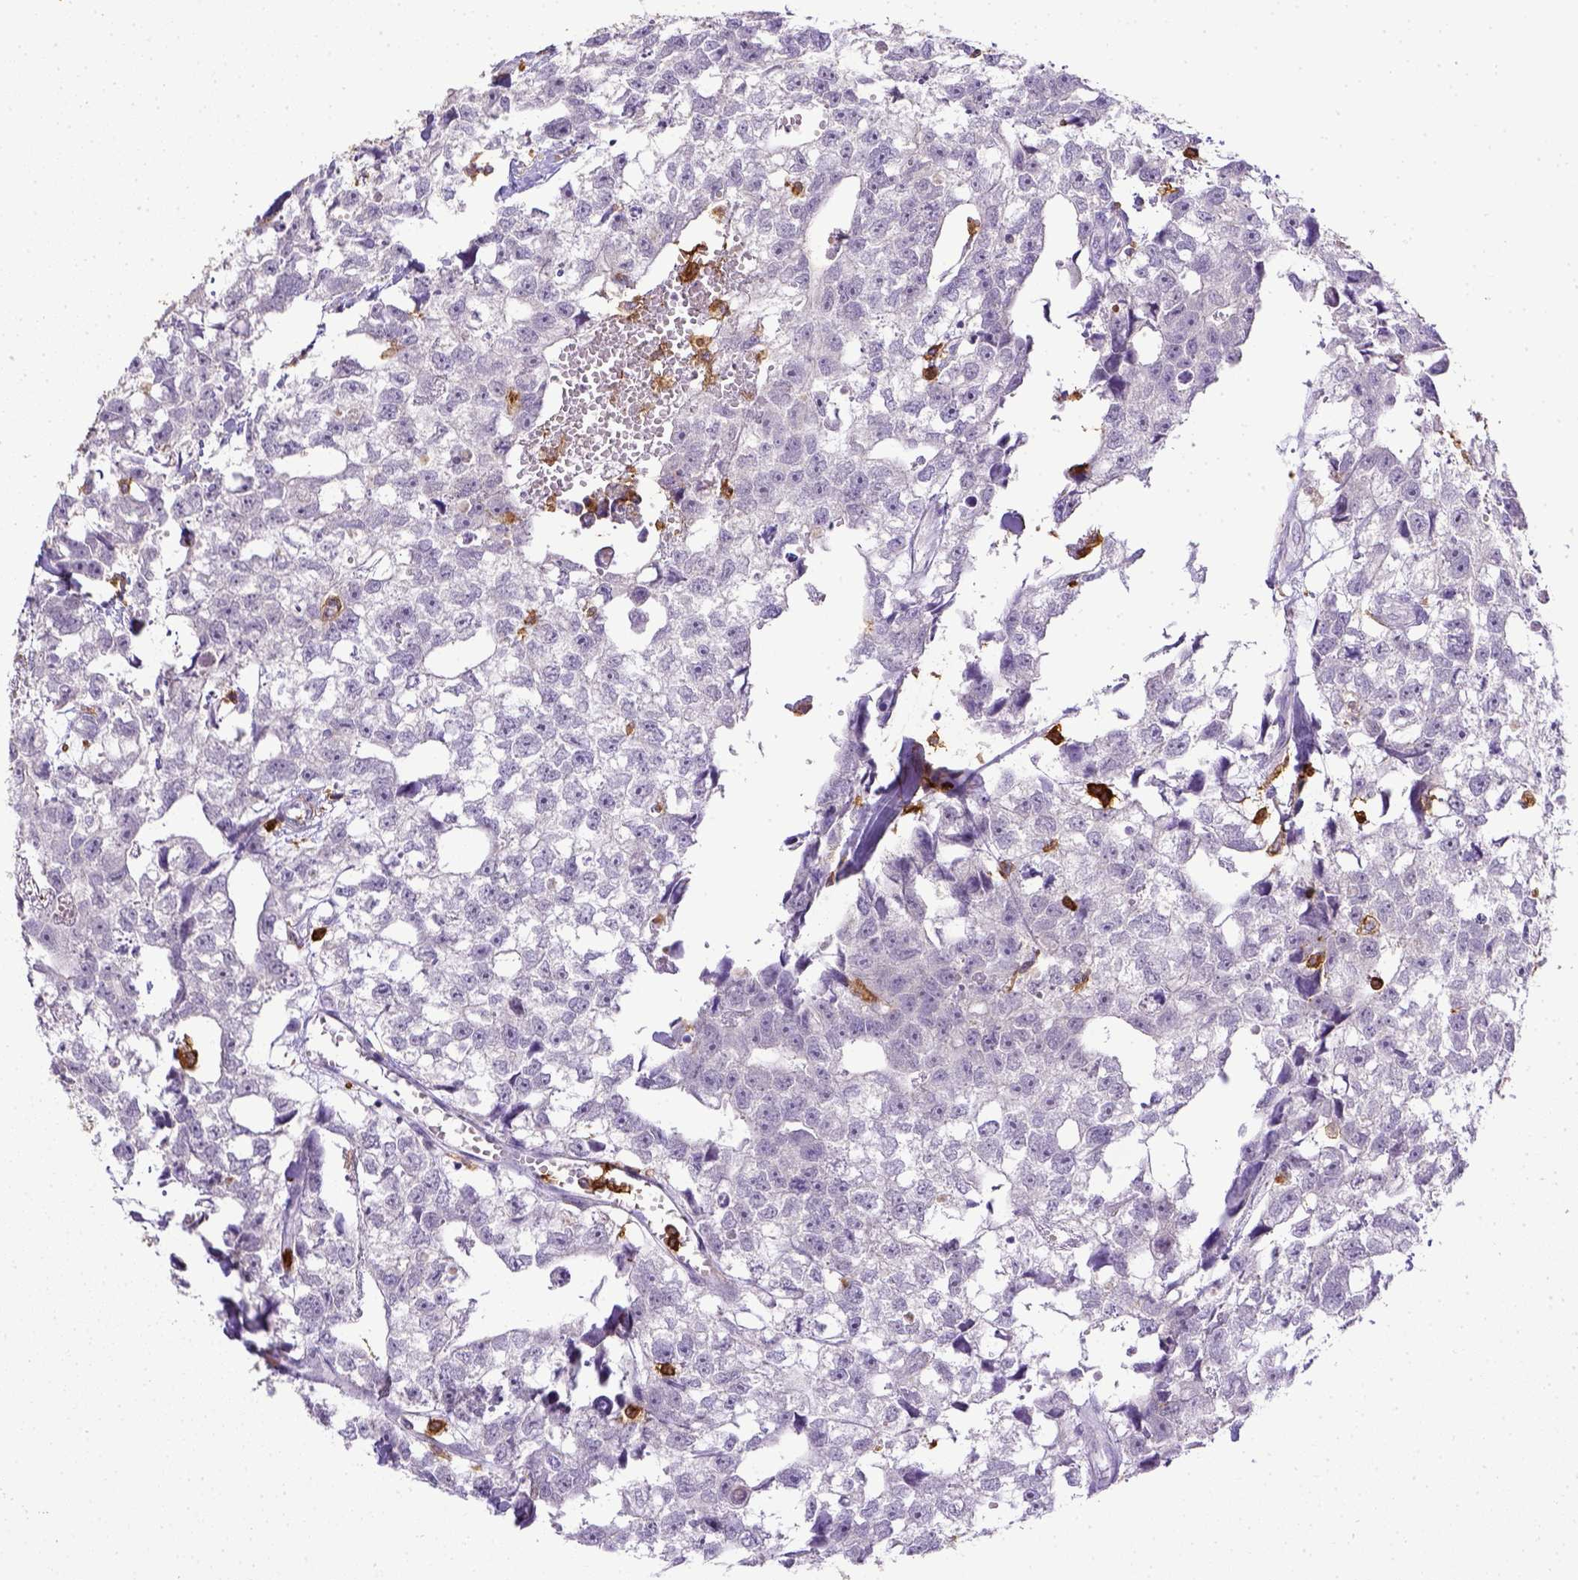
{"staining": {"intensity": "negative", "quantity": "none", "location": "none"}, "tissue": "testis cancer", "cell_type": "Tumor cells", "image_type": "cancer", "snomed": [{"axis": "morphology", "description": "Carcinoma, Embryonal, NOS"}, {"axis": "morphology", "description": "Teratoma, malignant, NOS"}, {"axis": "topography", "description": "Testis"}], "caption": "Testis cancer was stained to show a protein in brown. There is no significant staining in tumor cells.", "gene": "ITGAM", "patient": {"sex": "male", "age": 44}}